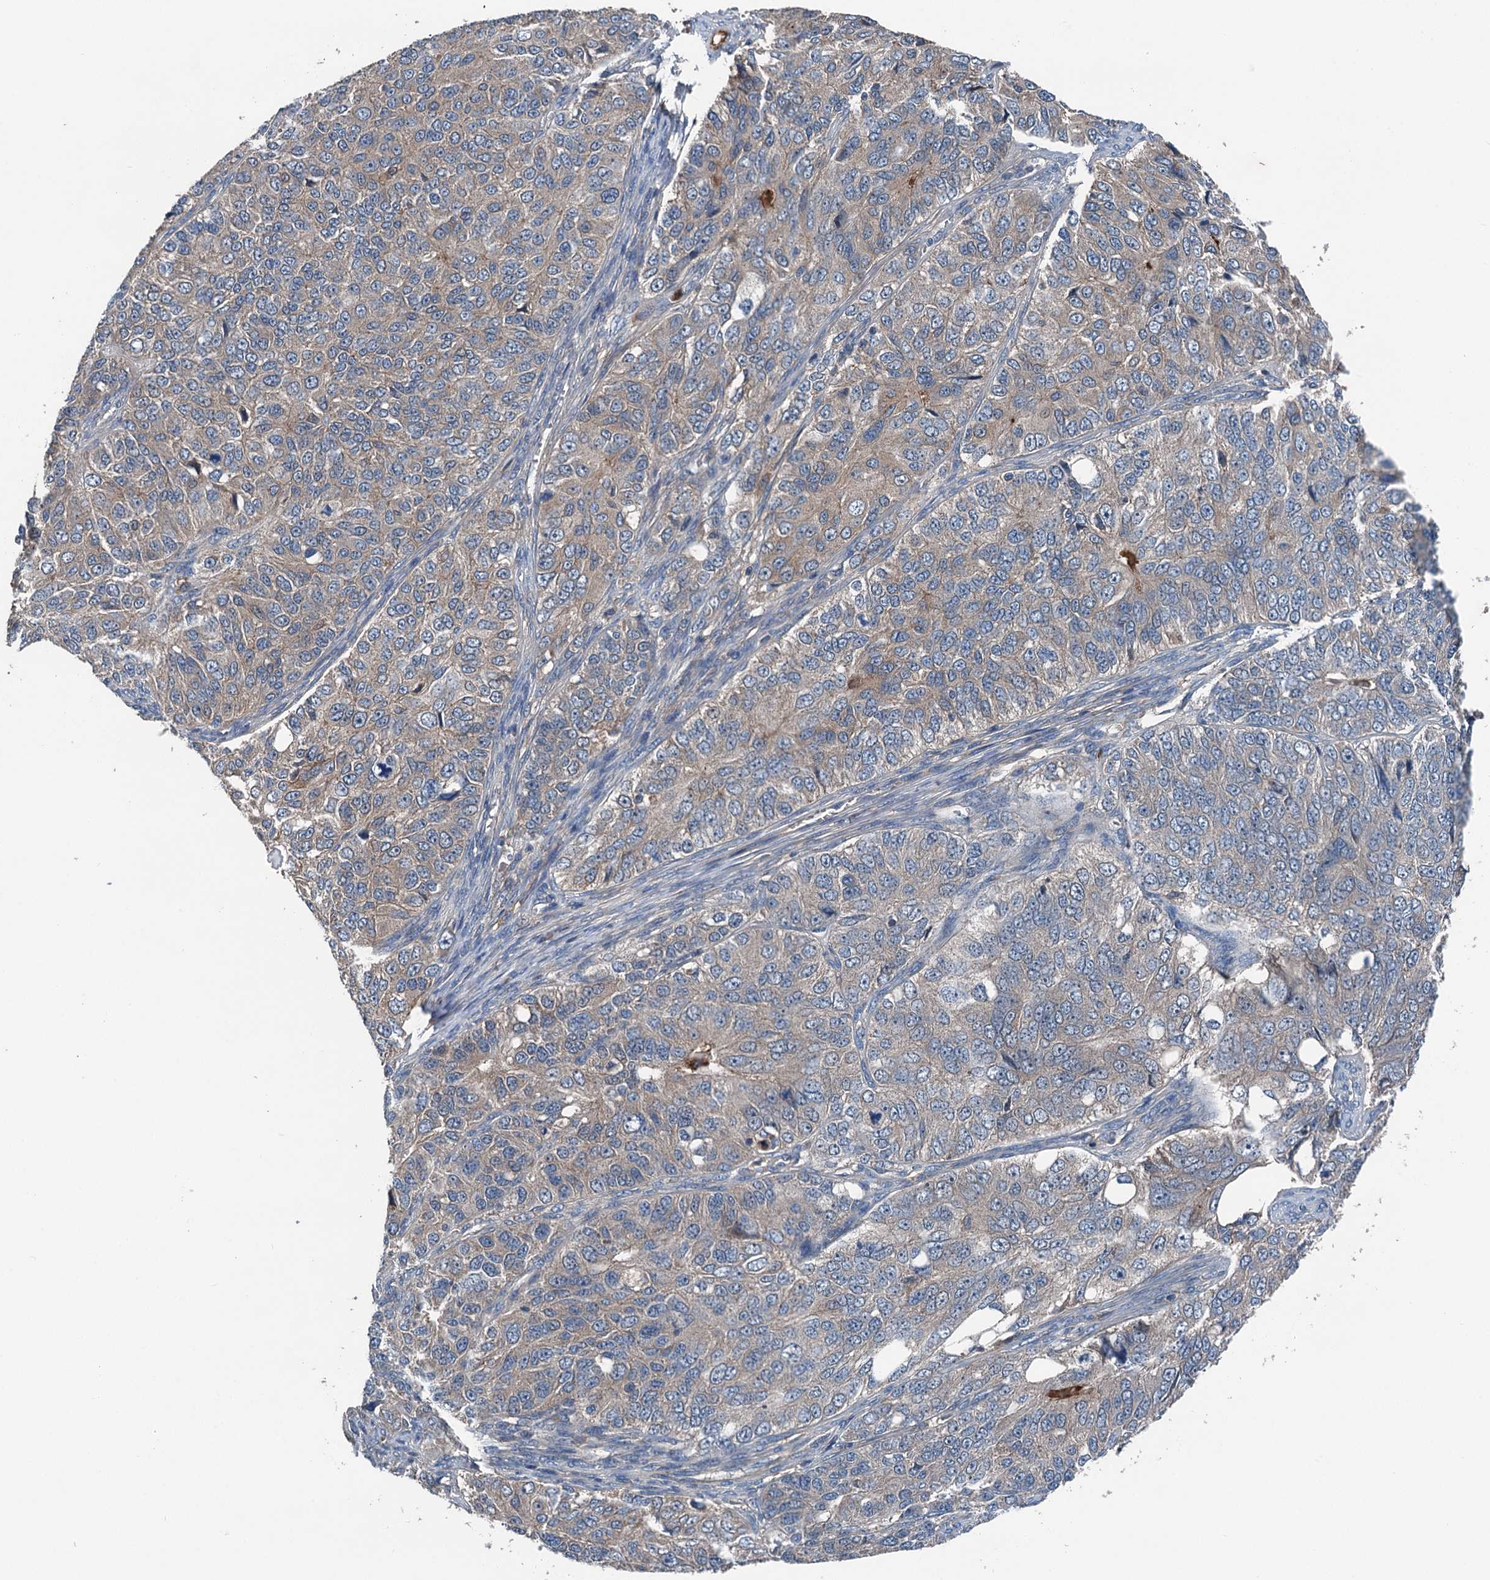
{"staining": {"intensity": "weak", "quantity": "25%-75%", "location": "cytoplasmic/membranous"}, "tissue": "ovarian cancer", "cell_type": "Tumor cells", "image_type": "cancer", "snomed": [{"axis": "morphology", "description": "Carcinoma, endometroid"}, {"axis": "topography", "description": "Ovary"}], "caption": "Human ovarian cancer (endometroid carcinoma) stained with a brown dye exhibits weak cytoplasmic/membranous positive staining in approximately 25%-75% of tumor cells.", "gene": "PDSS1", "patient": {"sex": "female", "age": 51}}